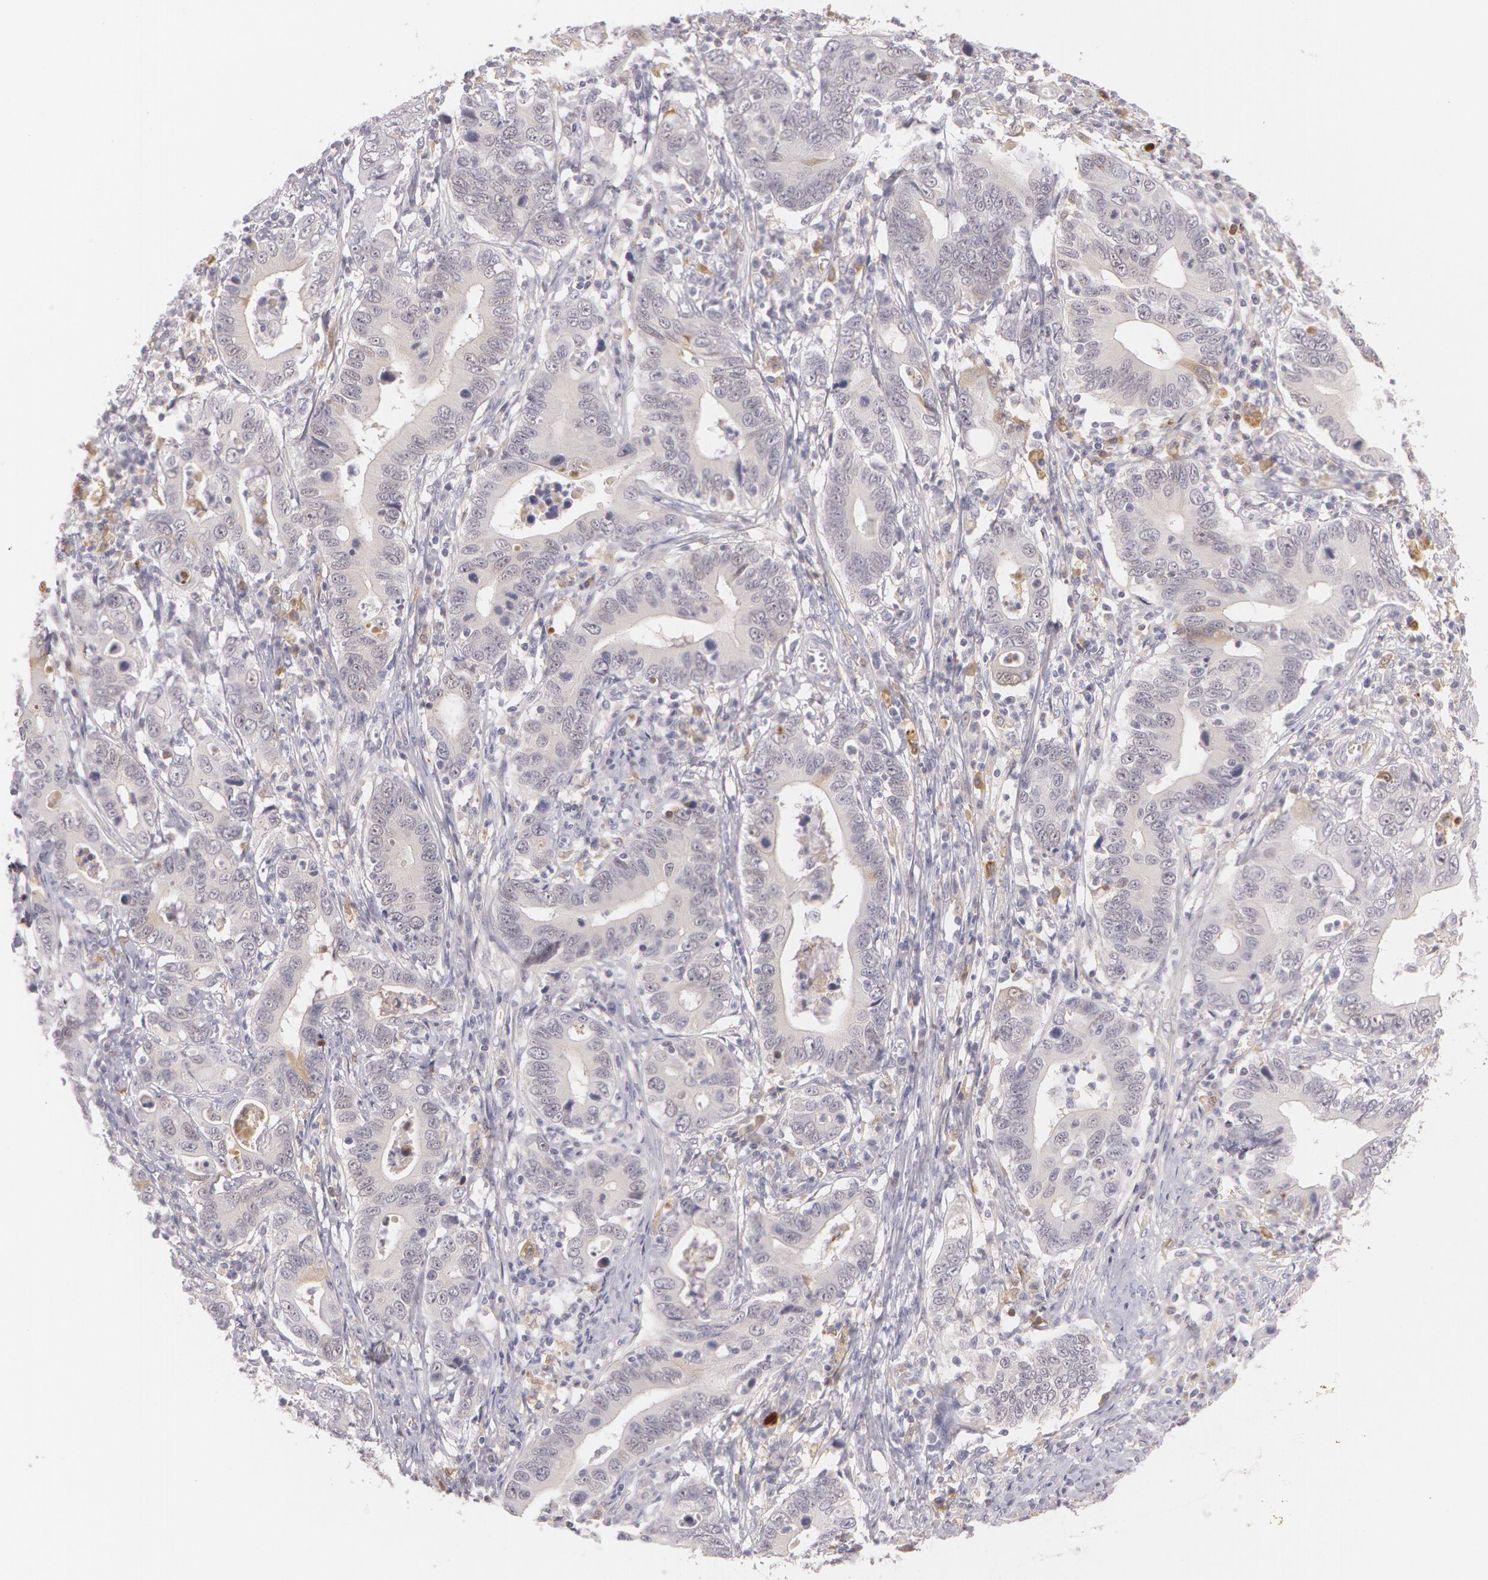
{"staining": {"intensity": "negative", "quantity": "none", "location": "none"}, "tissue": "stomach cancer", "cell_type": "Tumor cells", "image_type": "cancer", "snomed": [{"axis": "morphology", "description": "Adenocarcinoma, NOS"}, {"axis": "topography", "description": "Stomach, upper"}], "caption": "An immunohistochemistry histopathology image of stomach cancer is shown. There is no staining in tumor cells of stomach cancer.", "gene": "LBP", "patient": {"sex": "male", "age": 63}}